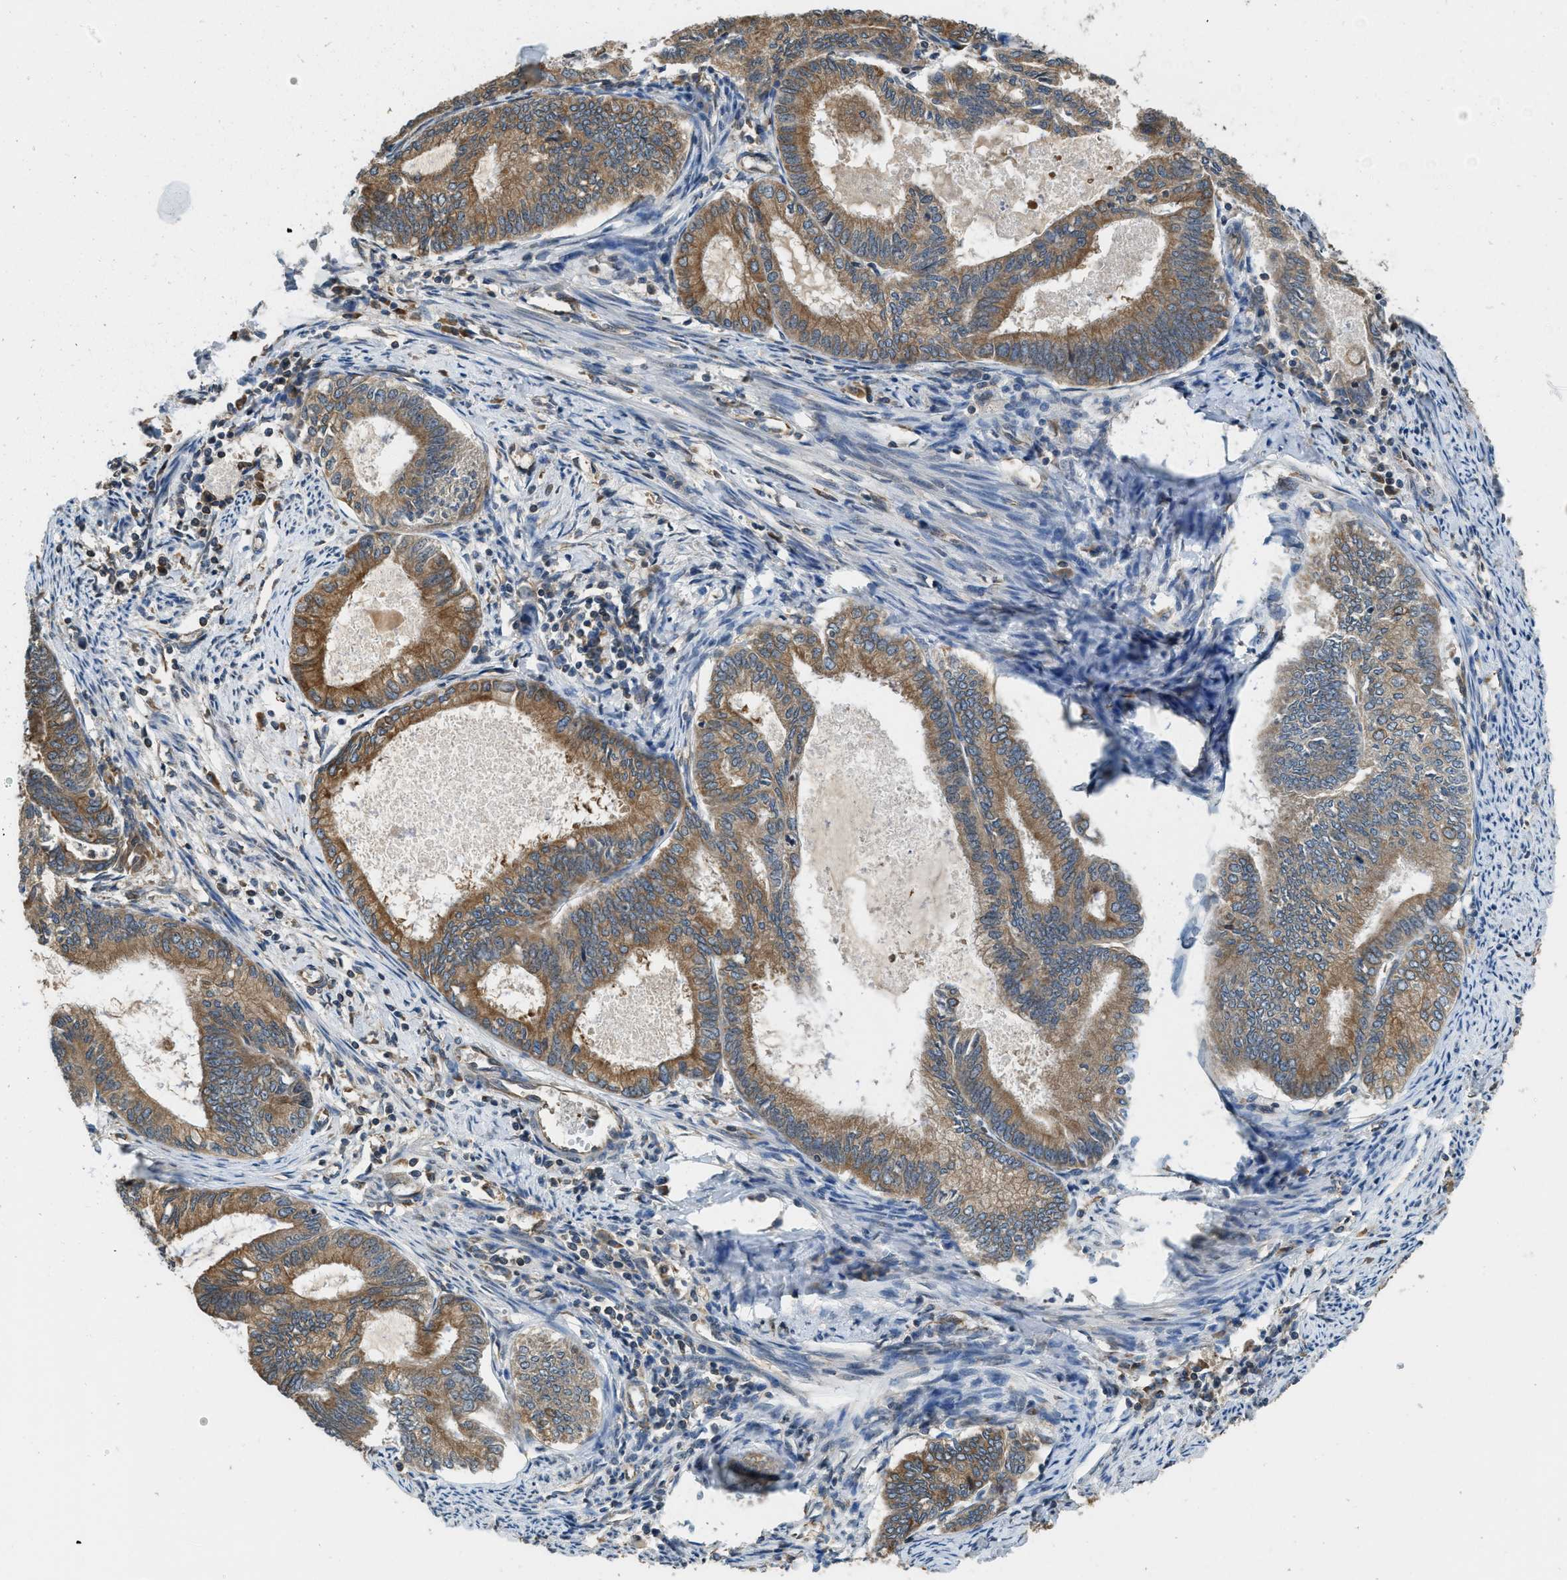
{"staining": {"intensity": "moderate", "quantity": ">75%", "location": "cytoplasmic/membranous"}, "tissue": "endometrial cancer", "cell_type": "Tumor cells", "image_type": "cancer", "snomed": [{"axis": "morphology", "description": "Adenocarcinoma, NOS"}, {"axis": "topography", "description": "Endometrium"}], "caption": "The photomicrograph exhibits immunohistochemical staining of endometrial adenocarcinoma. There is moderate cytoplasmic/membranous staining is appreciated in about >75% of tumor cells.", "gene": "BCAP31", "patient": {"sex": "female", "age": 86}}